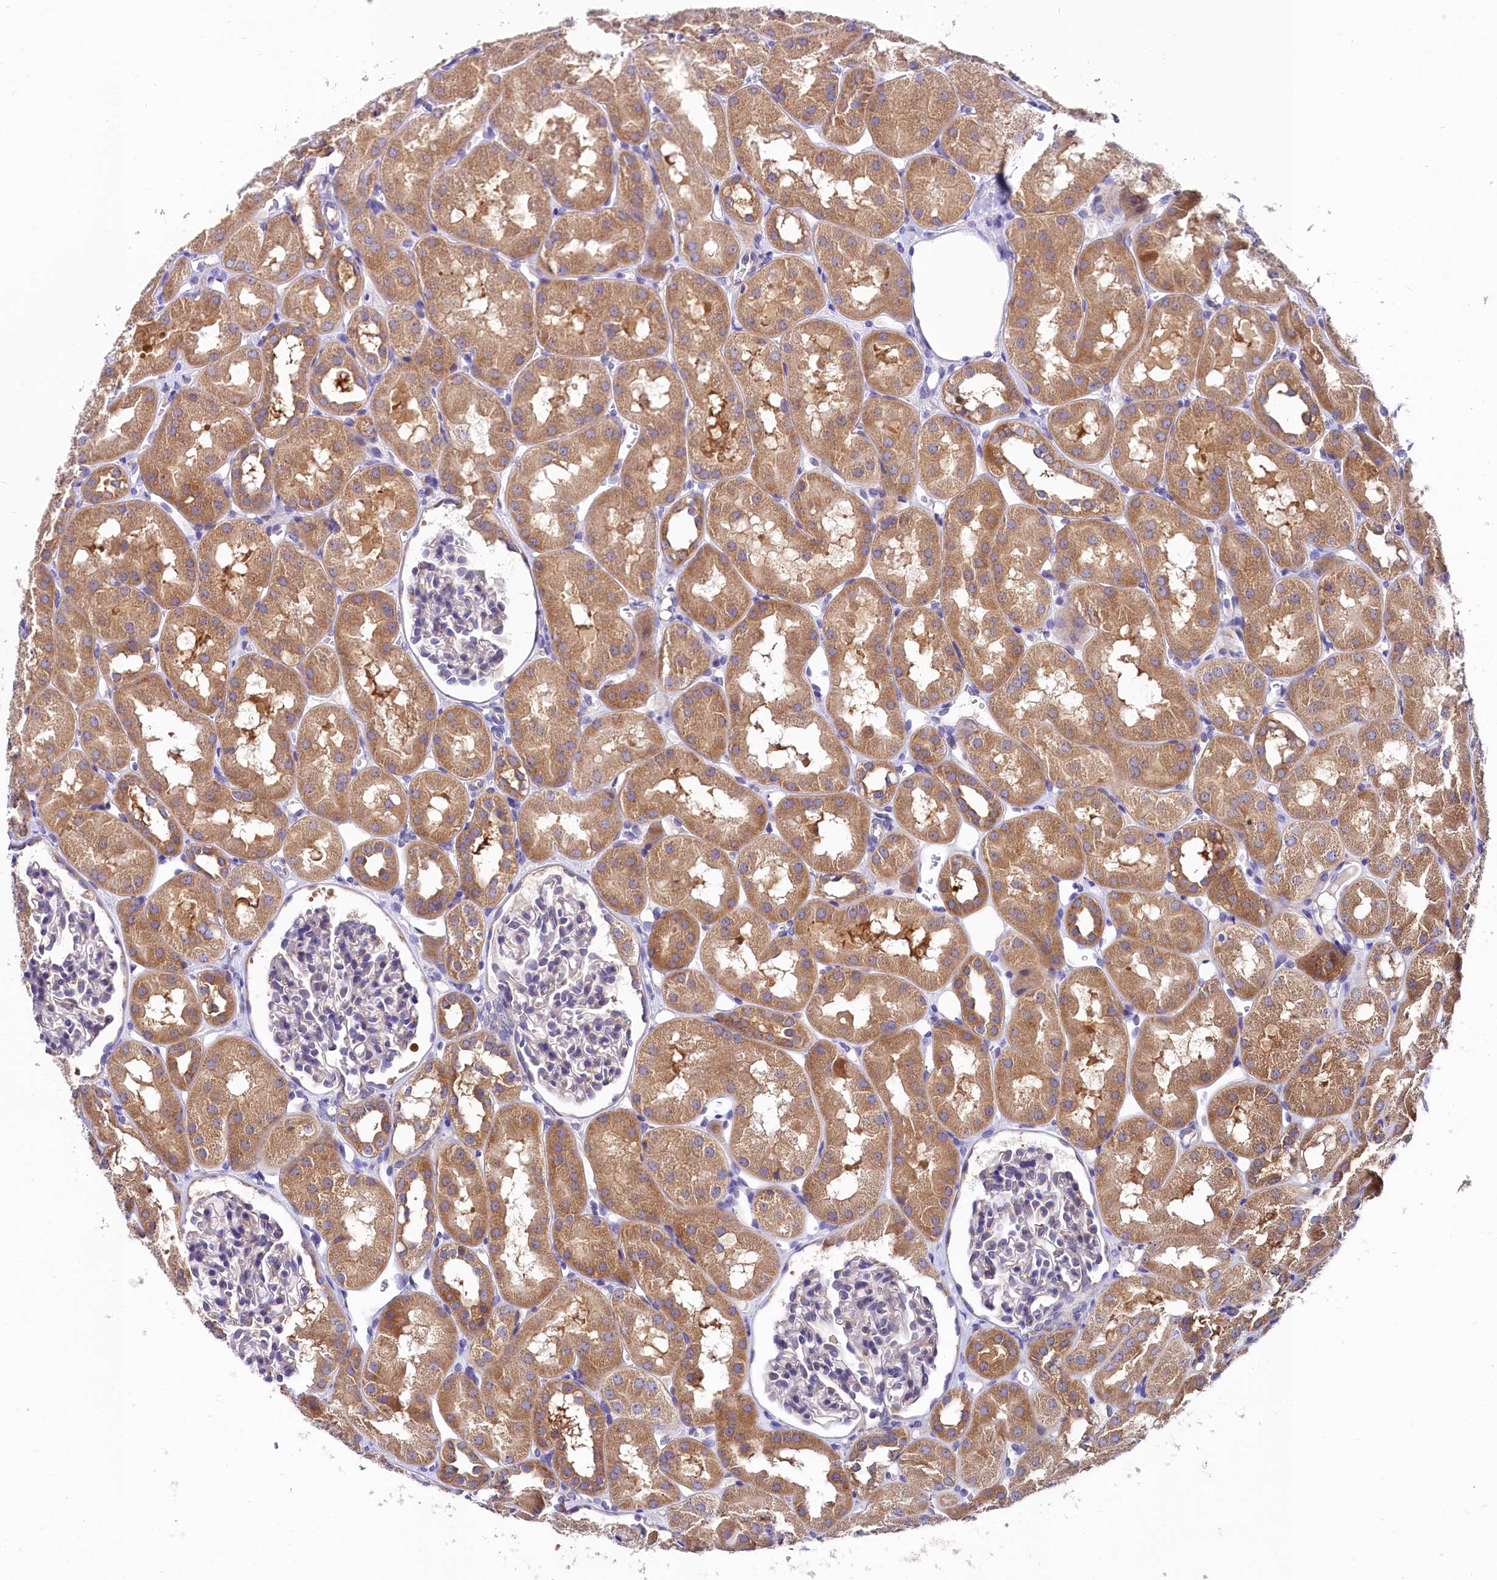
{"staining": {"intensity": "negative", "quantity": "none", "location": "none"}, "tissue": "kidney", "cell_type": "Cells in glomeruli", "image_type": "normal", "snomed": [{"axis": "morphology", "description": "Normal tissue, NOS"}, {"axis": "topography", "description": "Kidney"}, {"axis": "topography", "description": "Urinary bladder"}], "caption": "Immunohistochemistry image of unremarkable kidney stained for a protein (brown), which shows no staining in cells in glomeruli.", "gene": "QARS1", "patient": {"sex": "male", "age": 16}}